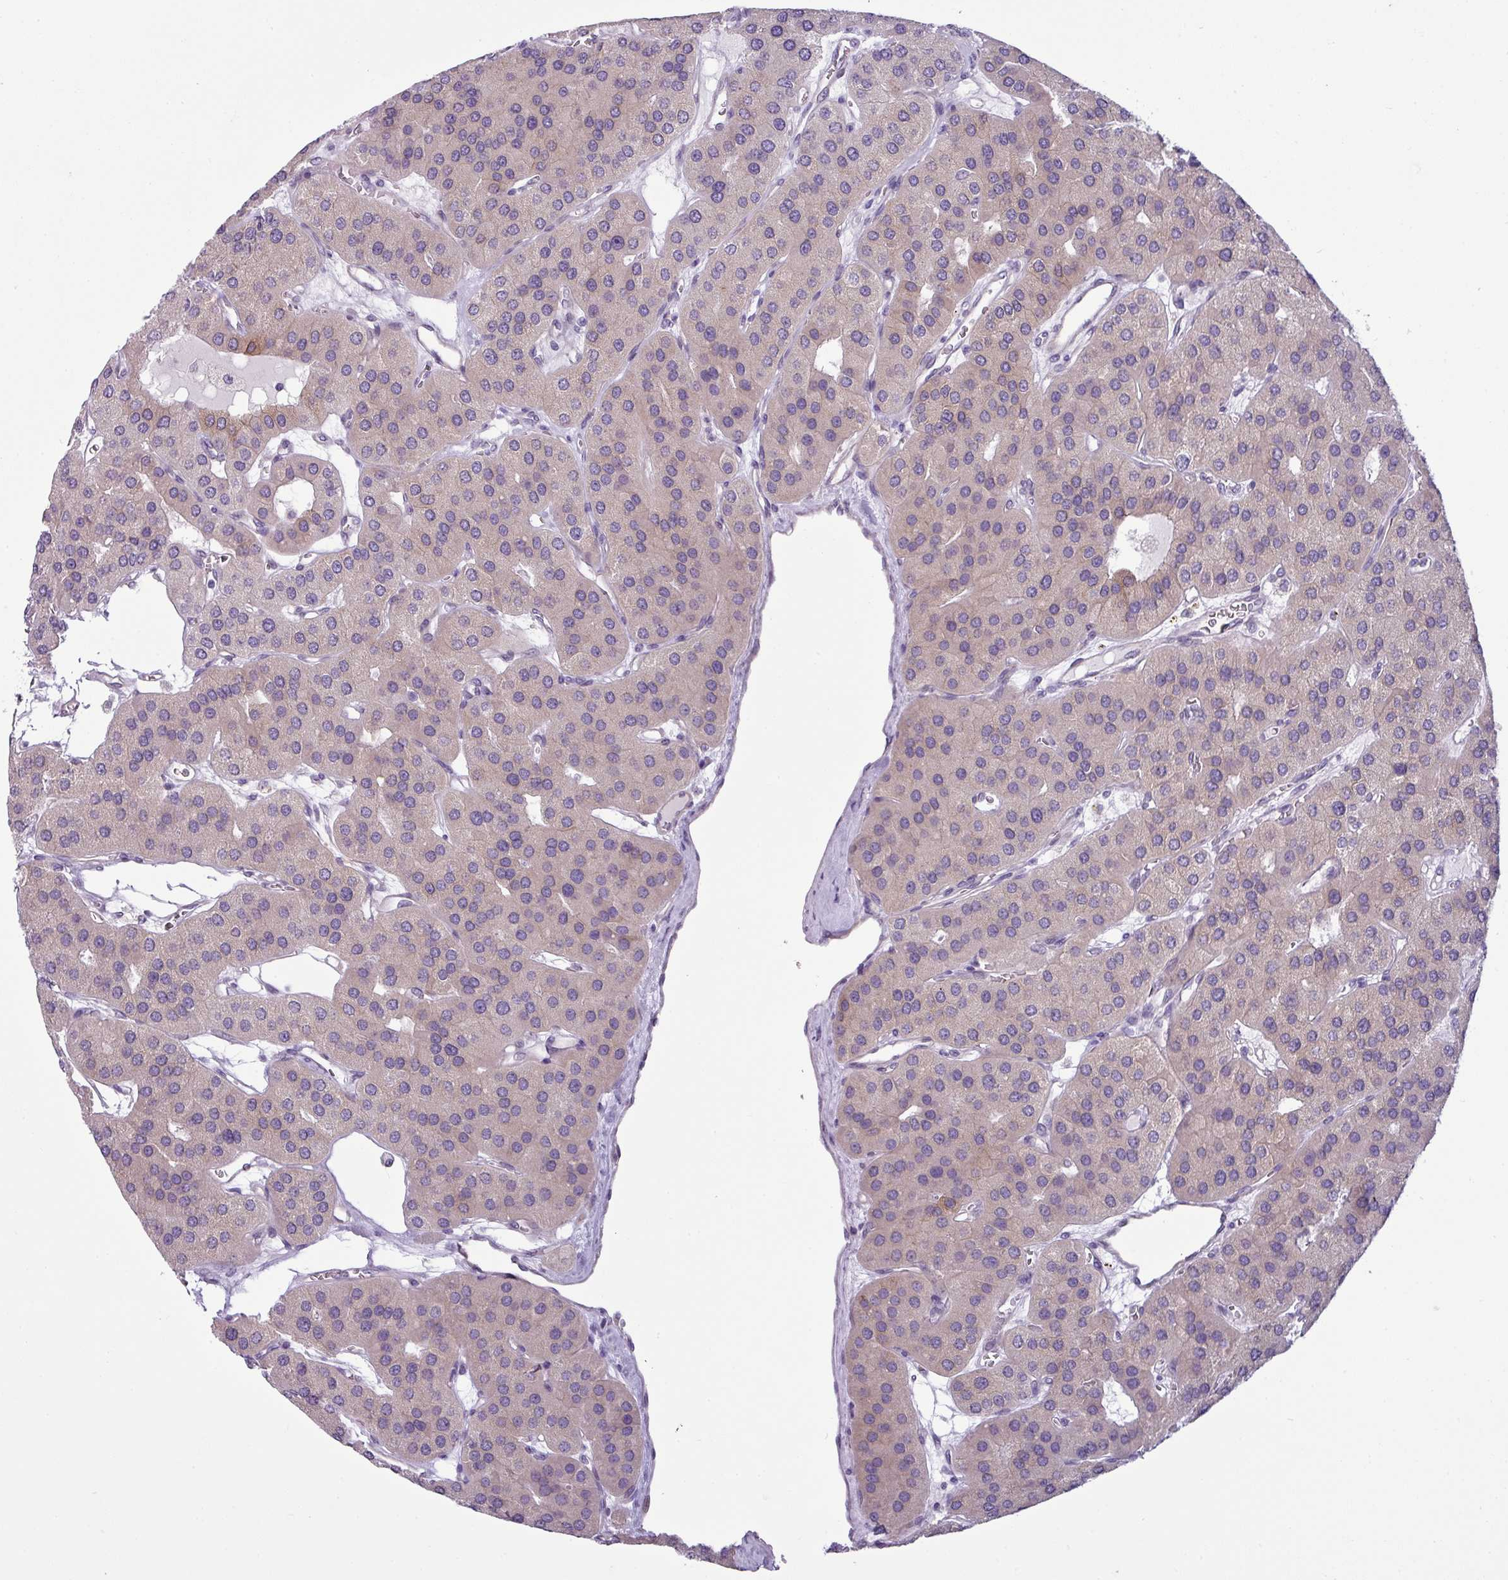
{"staining": {"intensity": "weak", "quantity": "25%-75%", "location": "cytoplasmic/membranous"}, "tissue": "parathyroid gland", "cell_type": "Glandular cells", "image_type": "normal", "snomed": [{"axis": "morphology", "description": "Normal tissue, NOS"}, {"axis": "morphology", "description": "Adenoma, NOS"}, {"axis": "topography", "description": "Parathyroid gland"}], "caption": "Normal parathyroid gland exhibits weak cytoplasmic/membranous expression in about 25%-75% of glandular cells, visualized by immunohistochemistry. The staining was performed using DAB to visualize the protein expression in brown, while the nuclei were stained in blue with hematoxylin (Magnification: 20x).", "gene": "TOR1AIP2", "patient": {"sex": "female", "age": 86}}